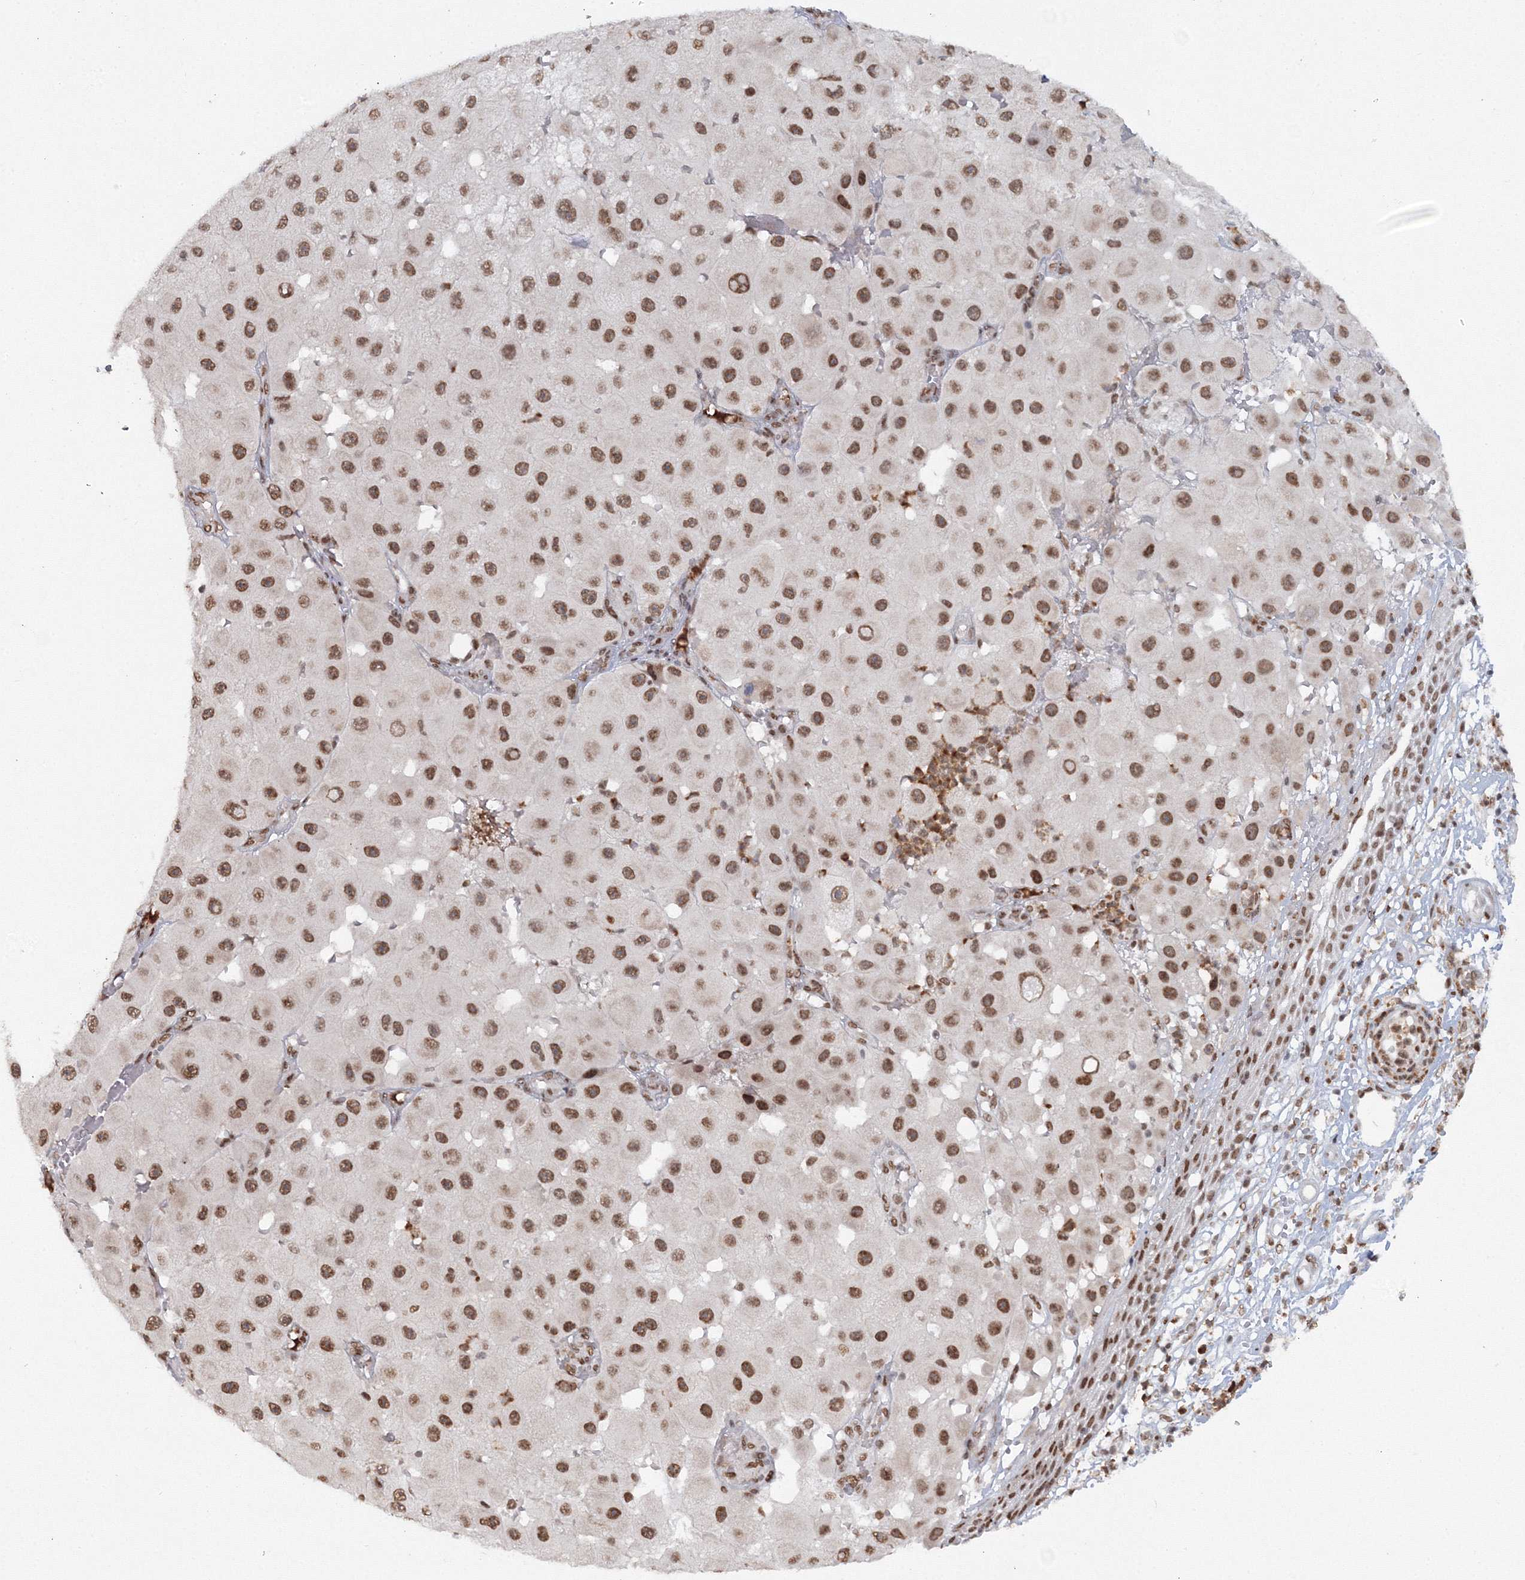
{"staining": {"intensity": "moderate", "quantity": ">75%", "location": "nuclear"}, "tissue": "melanoma", "cell_type": "Tumor cells", "image_type": "cancer", "snomed": [{"axis": "morphology", "description": "Malignant melanoma, NOS"}, {"axis": "topography", "description": "Skin"}], "caption": "Immunohistochemical staining of human melanoma exhibits moderate nuclear protein expression in approximately >75% of tumor cells. Immunohistochemistry stains the protein in brown and the nuclei are stained blue.", "gene": "C3orf33", "patient": {"sex": "female", "age": 81}}